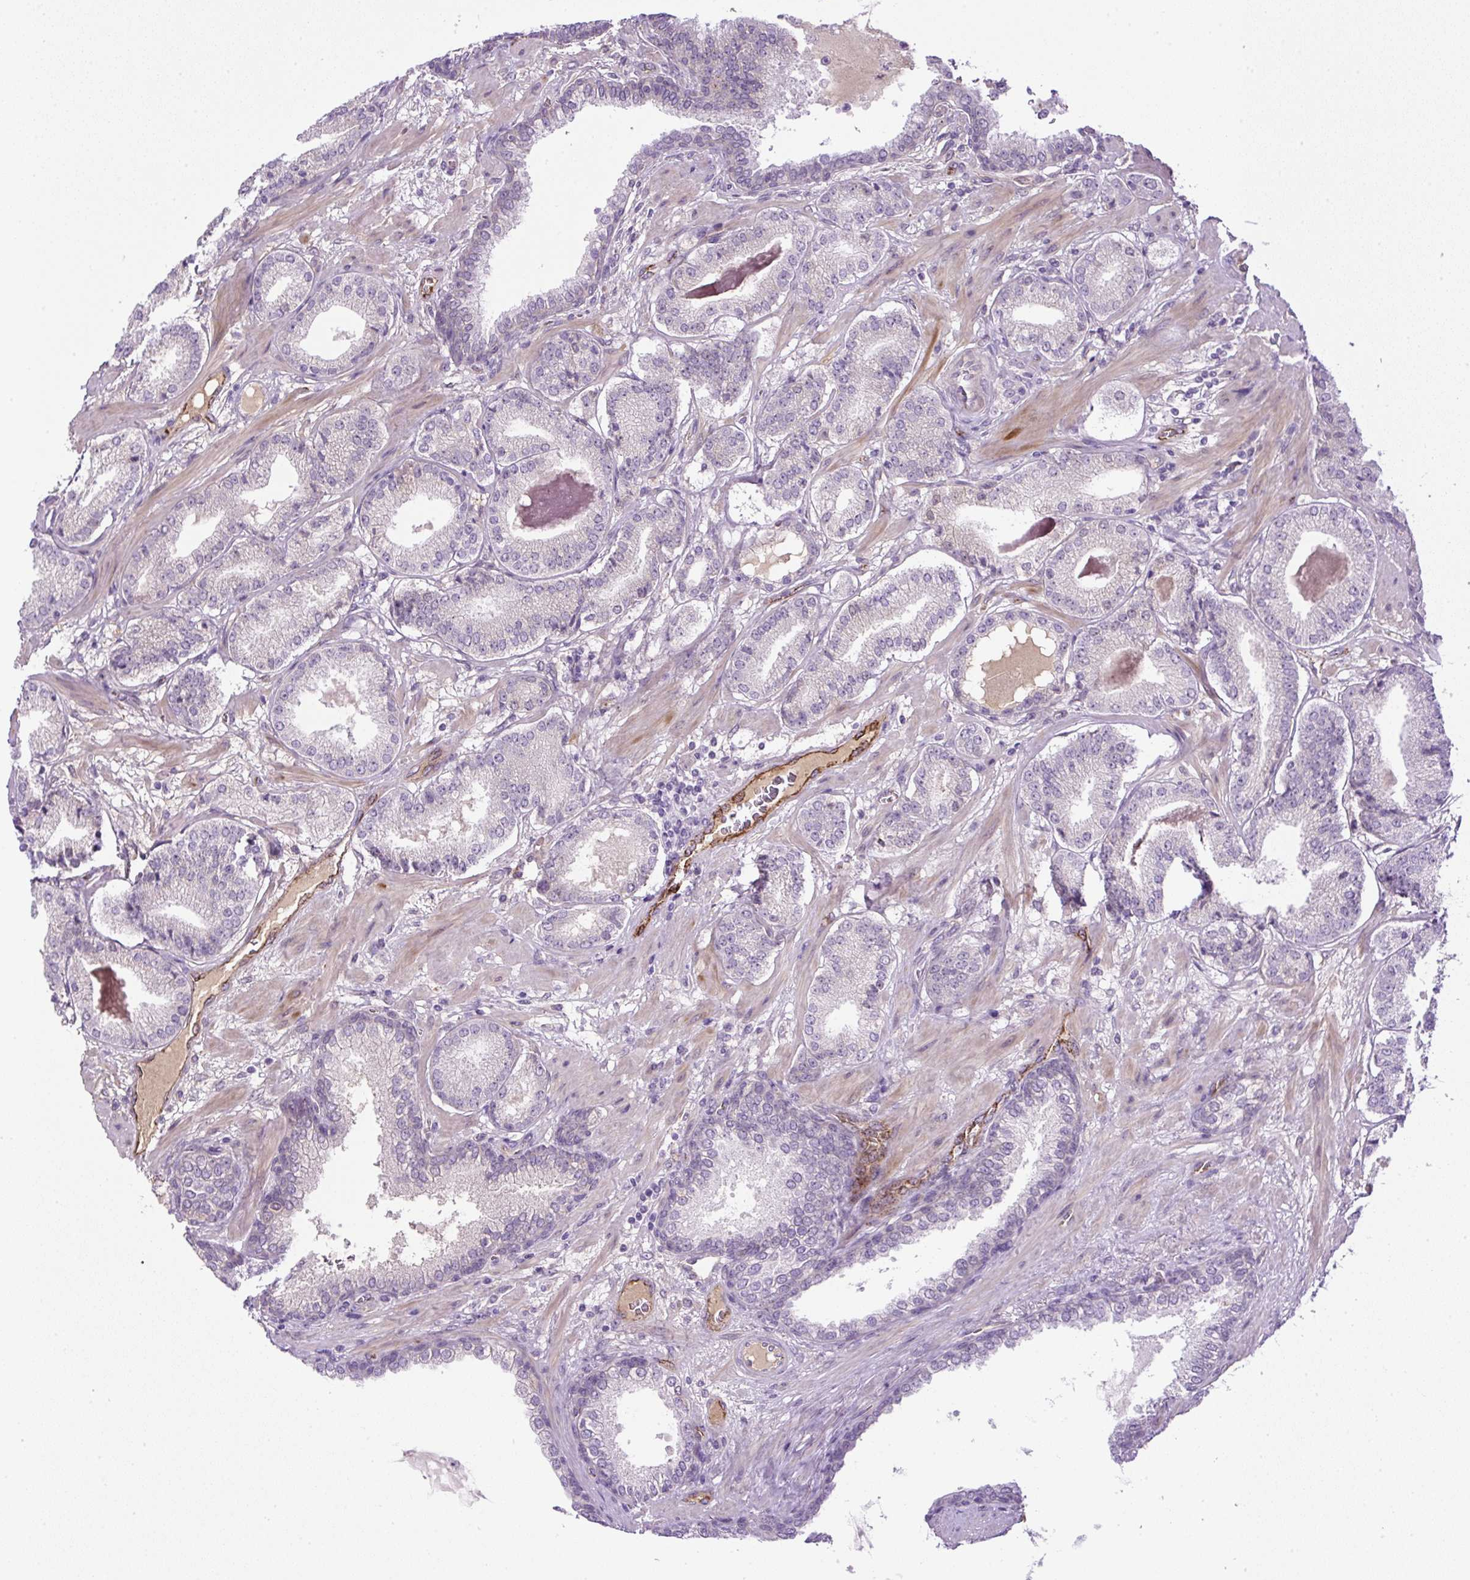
{"staining": {"intensity": "negative", "quantity": "none", "location": "none"}, "tissue": "prostate cancer", "cell_type": "Tumor cells", "image_type": "cancer", "snomed": [{"axis": "morphology", "description": "Adenocarcinoma, High grade"}, {"axis": "topography", "description": "Prostate"}], "caption": "This image is of prostate adenocarcinoma (high-grade) stained with immunohistochemistry (IHC) to label a protein in brown with the nuclei are counter-stained blue. There is no staining in tumor cells.", "gene": "LEFTY2", "patient": {"sex": "male", "age": 63}}